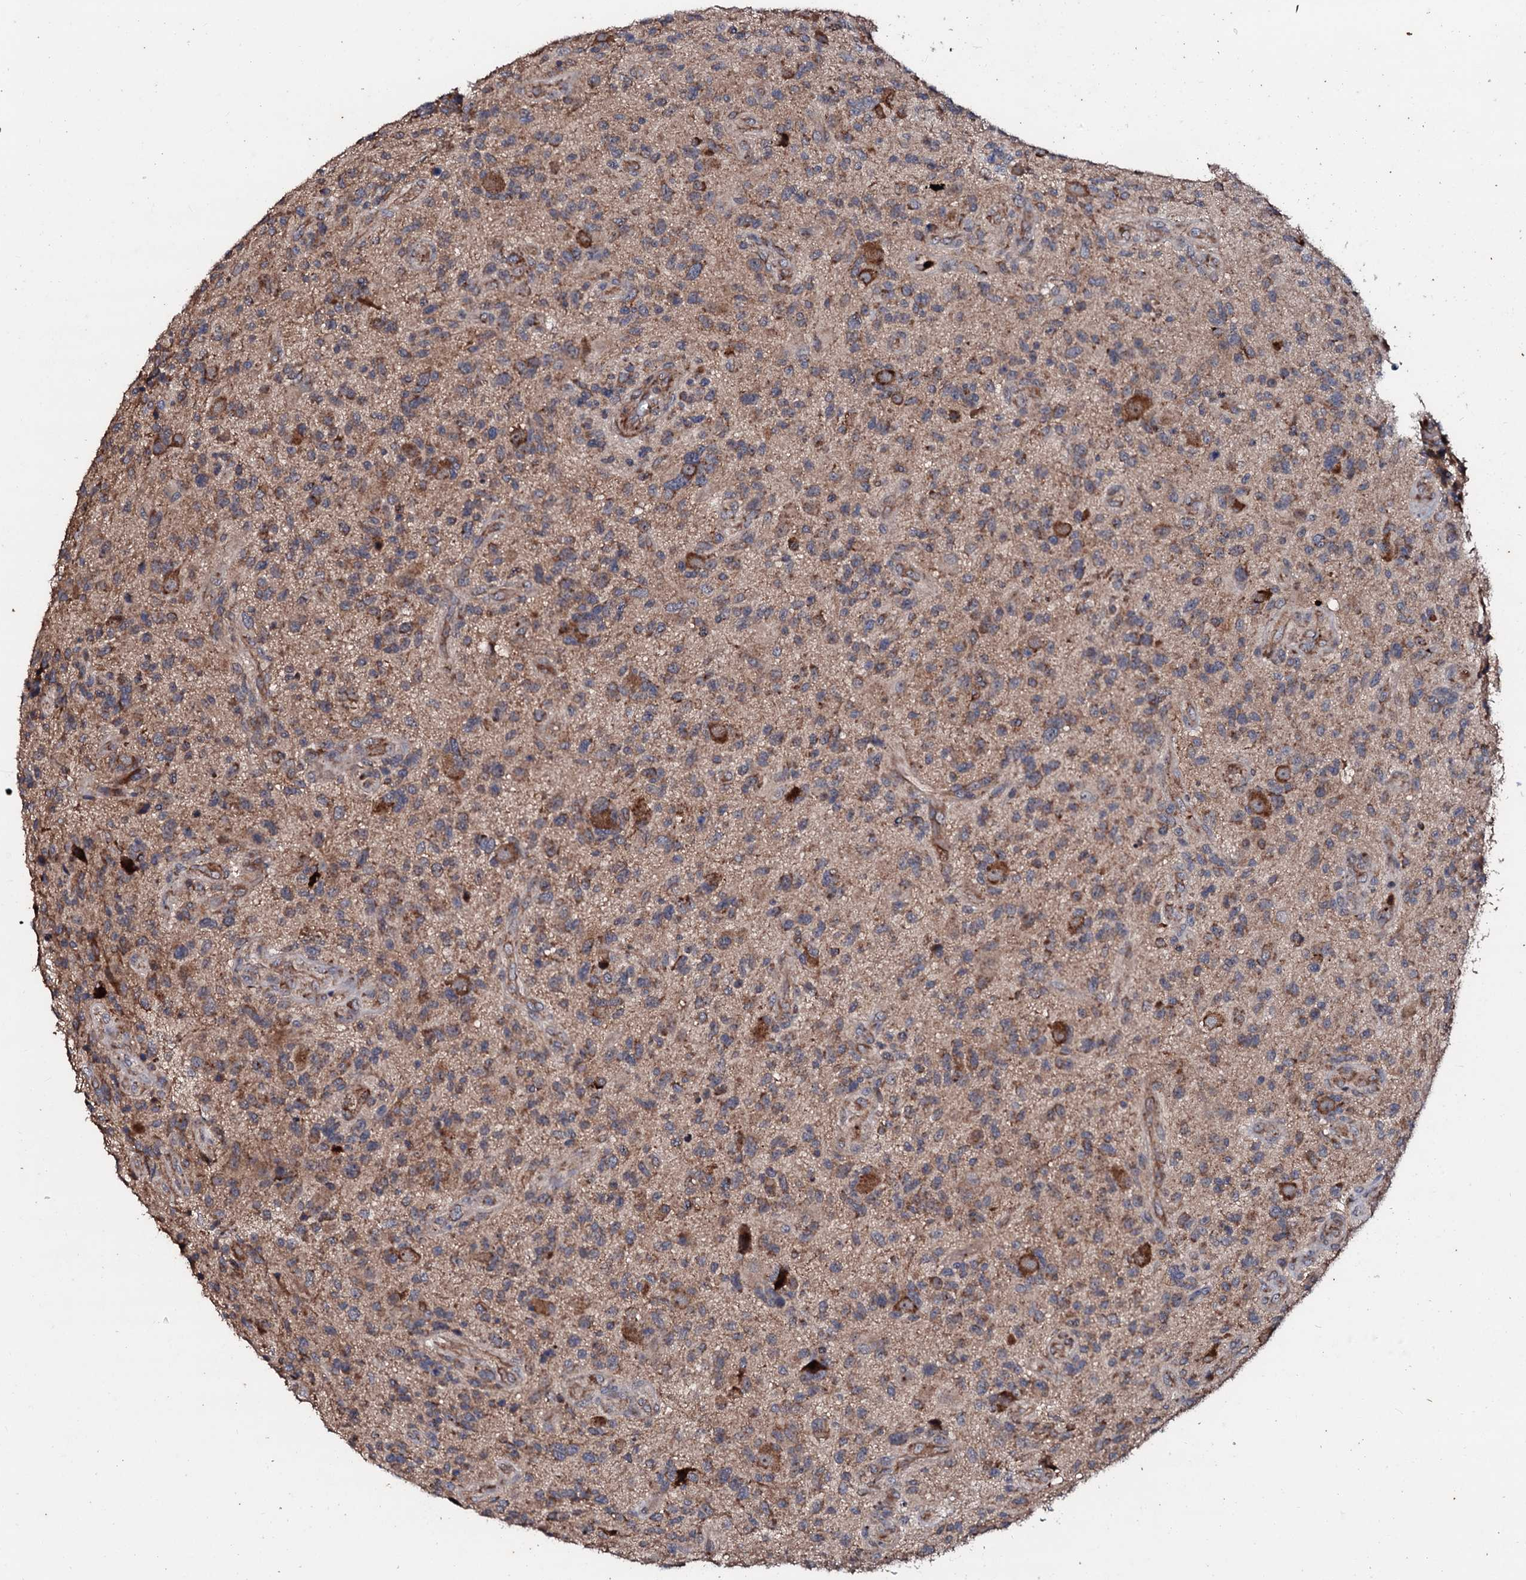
{"staining": {"intensity": "moderate", "quantity": "25%-75%", "location": "cytoplasmic/membranous"}, "tissue": "glioma", "cell_type": "Tumor cells", "image_type": "cancer", "snomed": [{"axis": "morphology", "description": "Glioma, malignant, High grade"}, {"axis": "topography", "description": "Brain"}], "caption": "Glioma stained with a brown dye reveals moderate cytoplasmic/membranous positive staining in approximately 25%-75% of tumor cells.", "gene": "SDHAF2", "patient": {"sex": "male", "age": 47}}